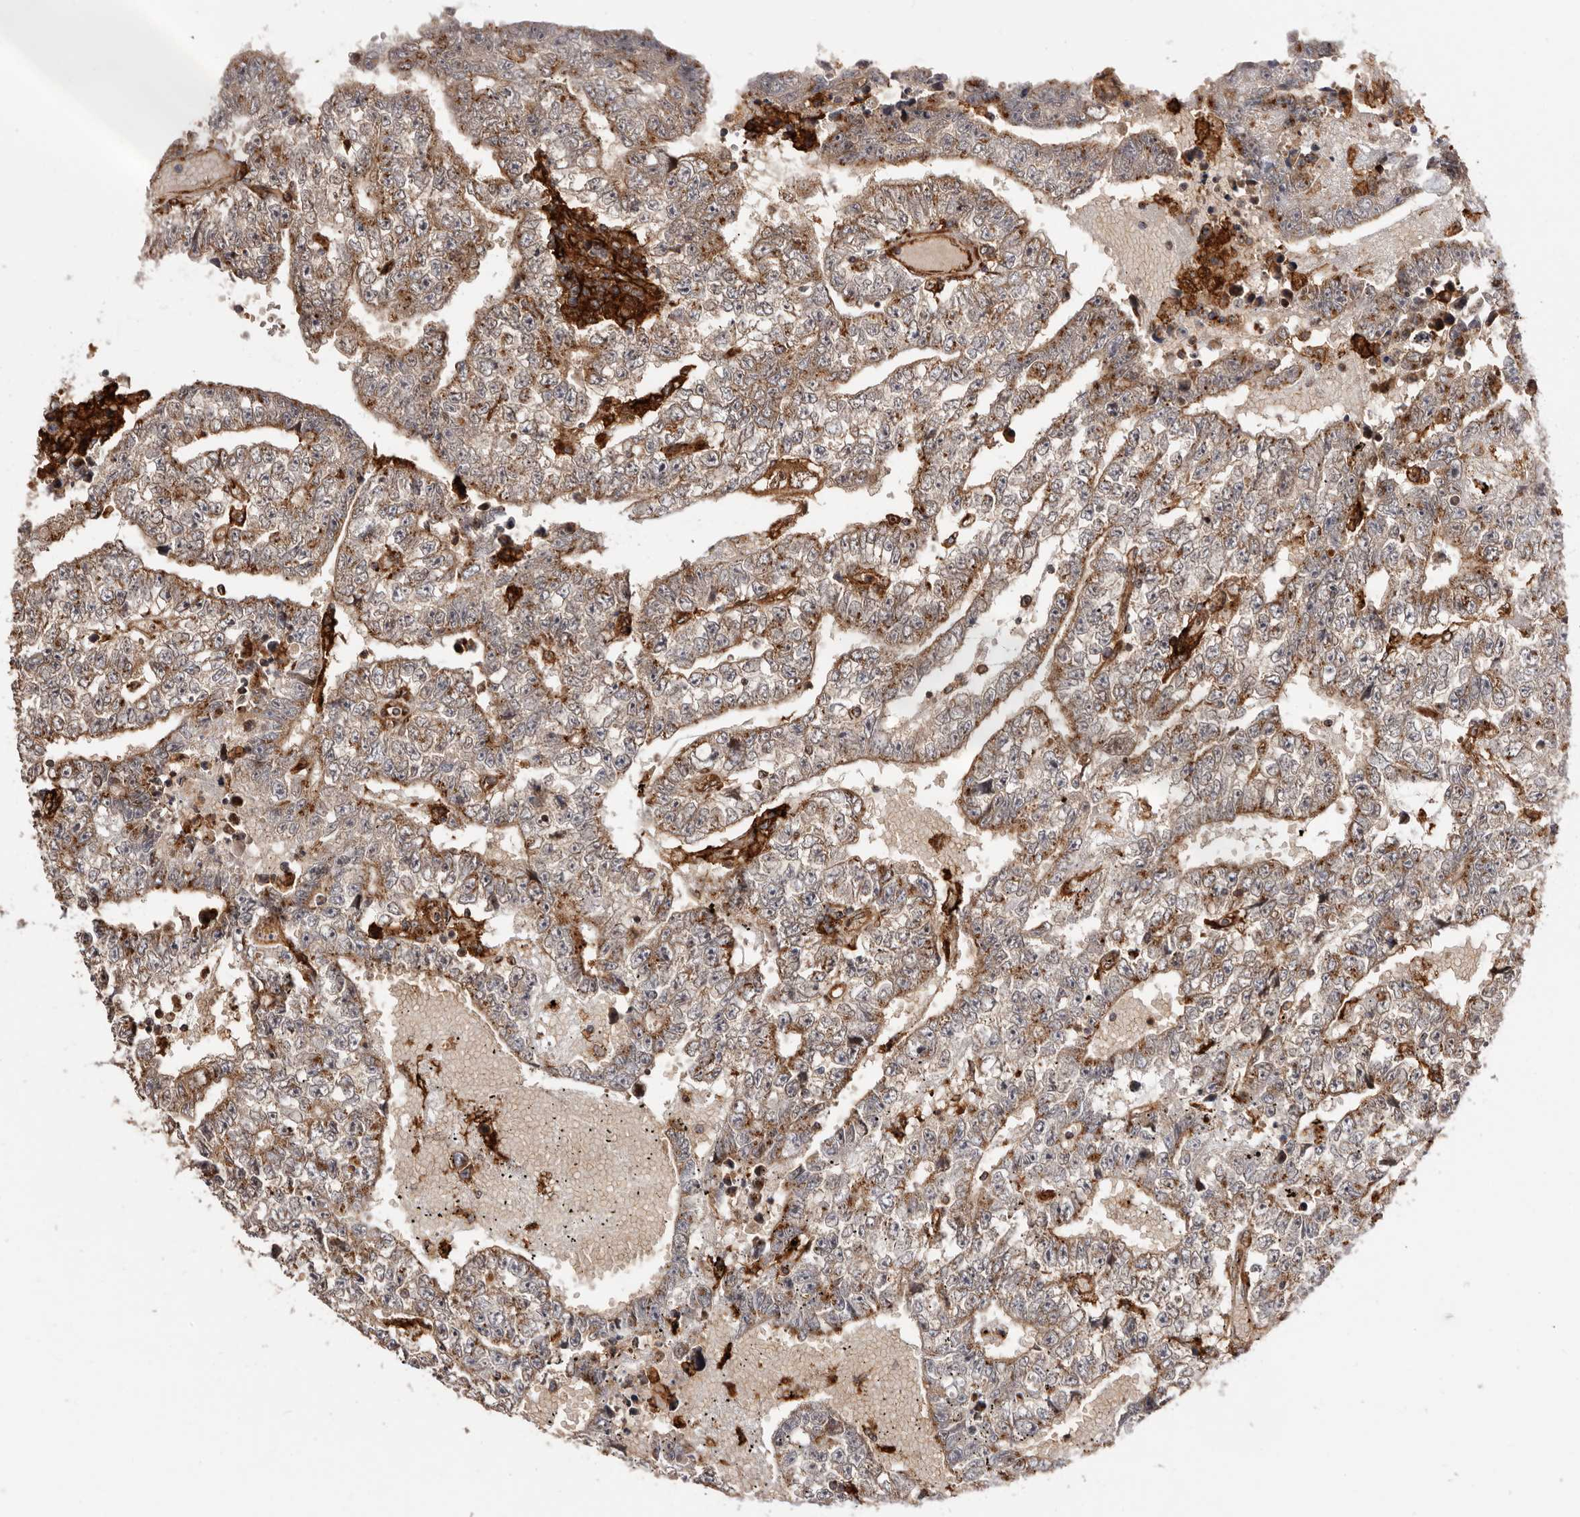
{"staining": {"intensity": "moderate", "quantity": ">75%", "location": "cytoplasmic/membranous"}, "tissue": "testis cancer", "cell_type": "Tumor cells", "image_type": "cancer", "snomed": [{"axis": "morphology", "description": "Carcinoma, Embryonal, NOS"}, {"axis": "topography", "description": "Testis"}], "caption": "Testis cancer (embryonal carcinoma) stained with a brown dye exhibits moderate cytoplasmic/membranous positive positivity in about >75% of tumor cells.", "gene": "GPR27", "patient": {"sex": "male", "age": 25}}